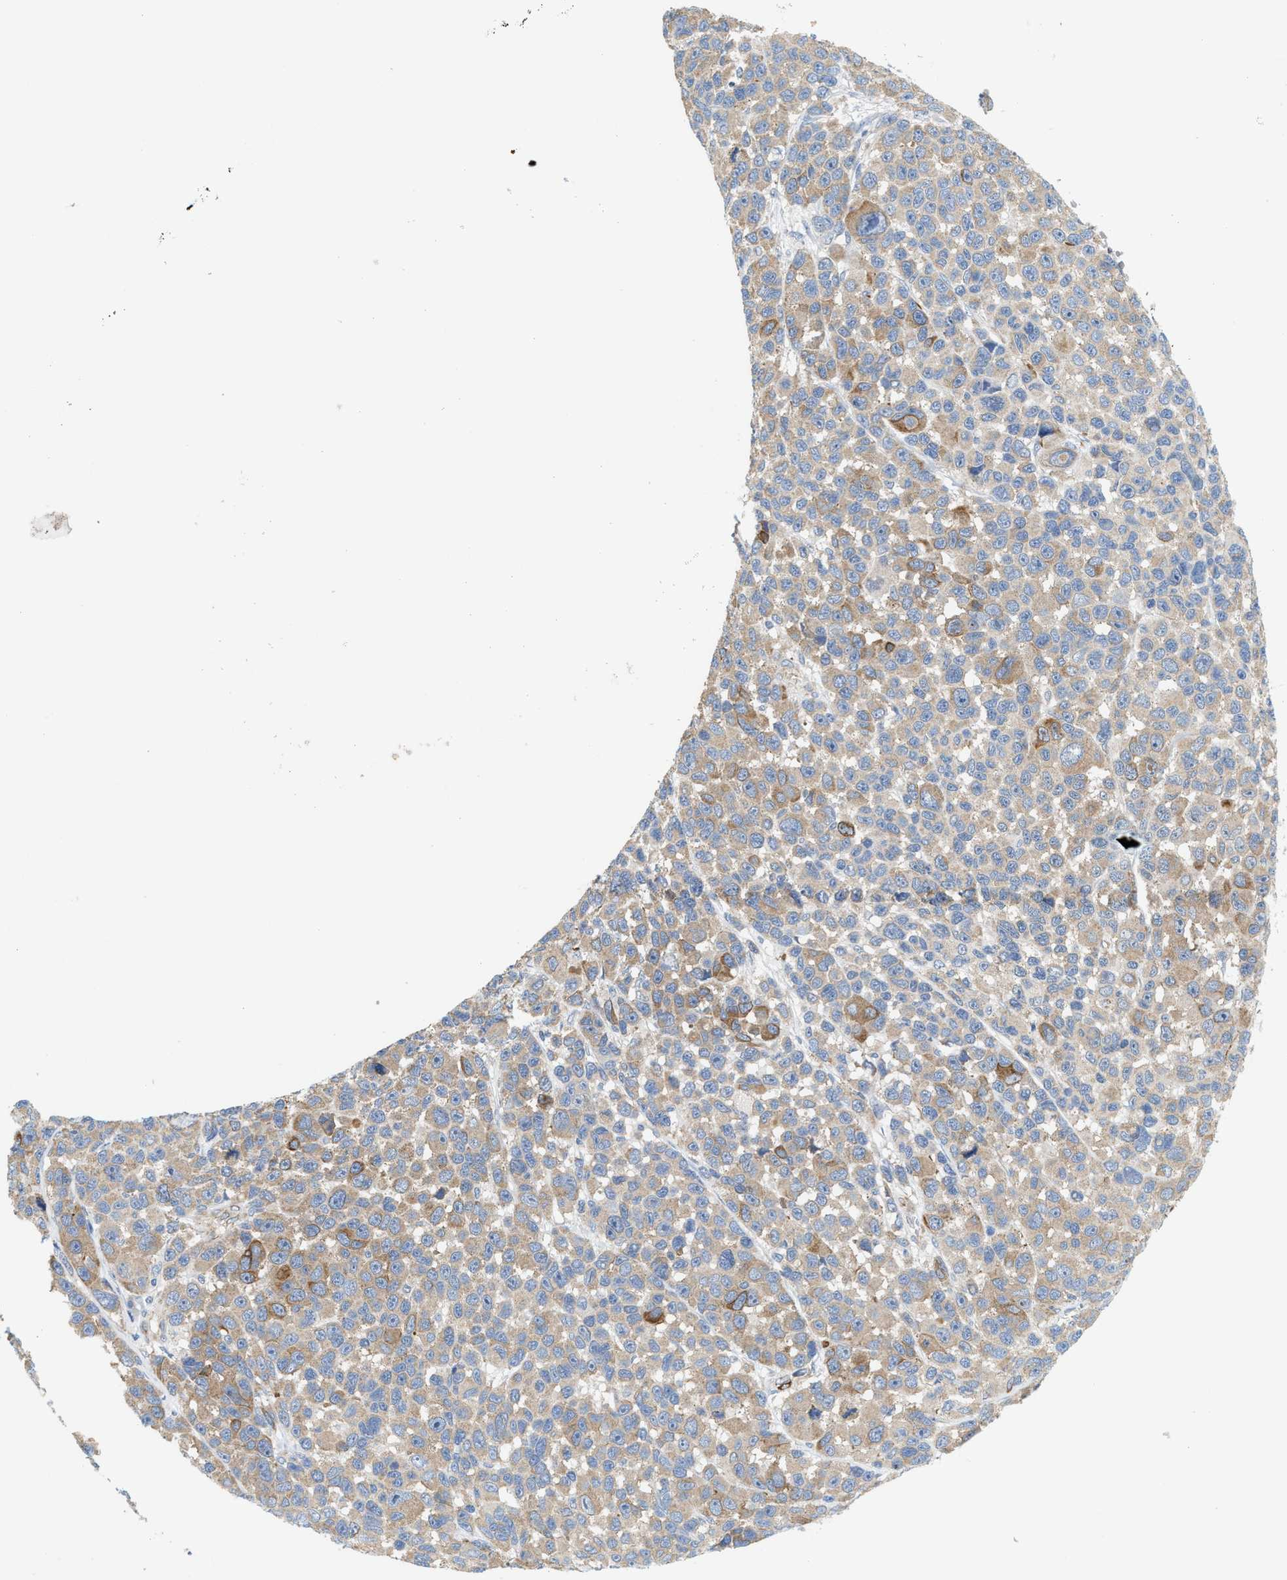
{"staining": {"intensity": "moderate", "quantity": ">75%", "location": "cytoplasmic/membranous"}, "tissue": "melanoma", "cell_type": "Tumor cells", "image_type": "cancer", "snomed": [{"axis": "morphology", "description": "Malignant melanoma, NOS"}, {"axis": "topography", "description": "Skin"}], "caption": "IHC staining of malignant melanoma, which reveals medium levels of moderate cytoplasmic/membranous staining in approximately >75% of tumor cells indicating moderate cytoplasmic/membranous protein expression. The staining was performed using DAB (brown) for protein detection and nuclei were counterstained in hematoxylin (blue).", "gene": "UBAP2", "patient": {"sex": "male", "age": 53}}